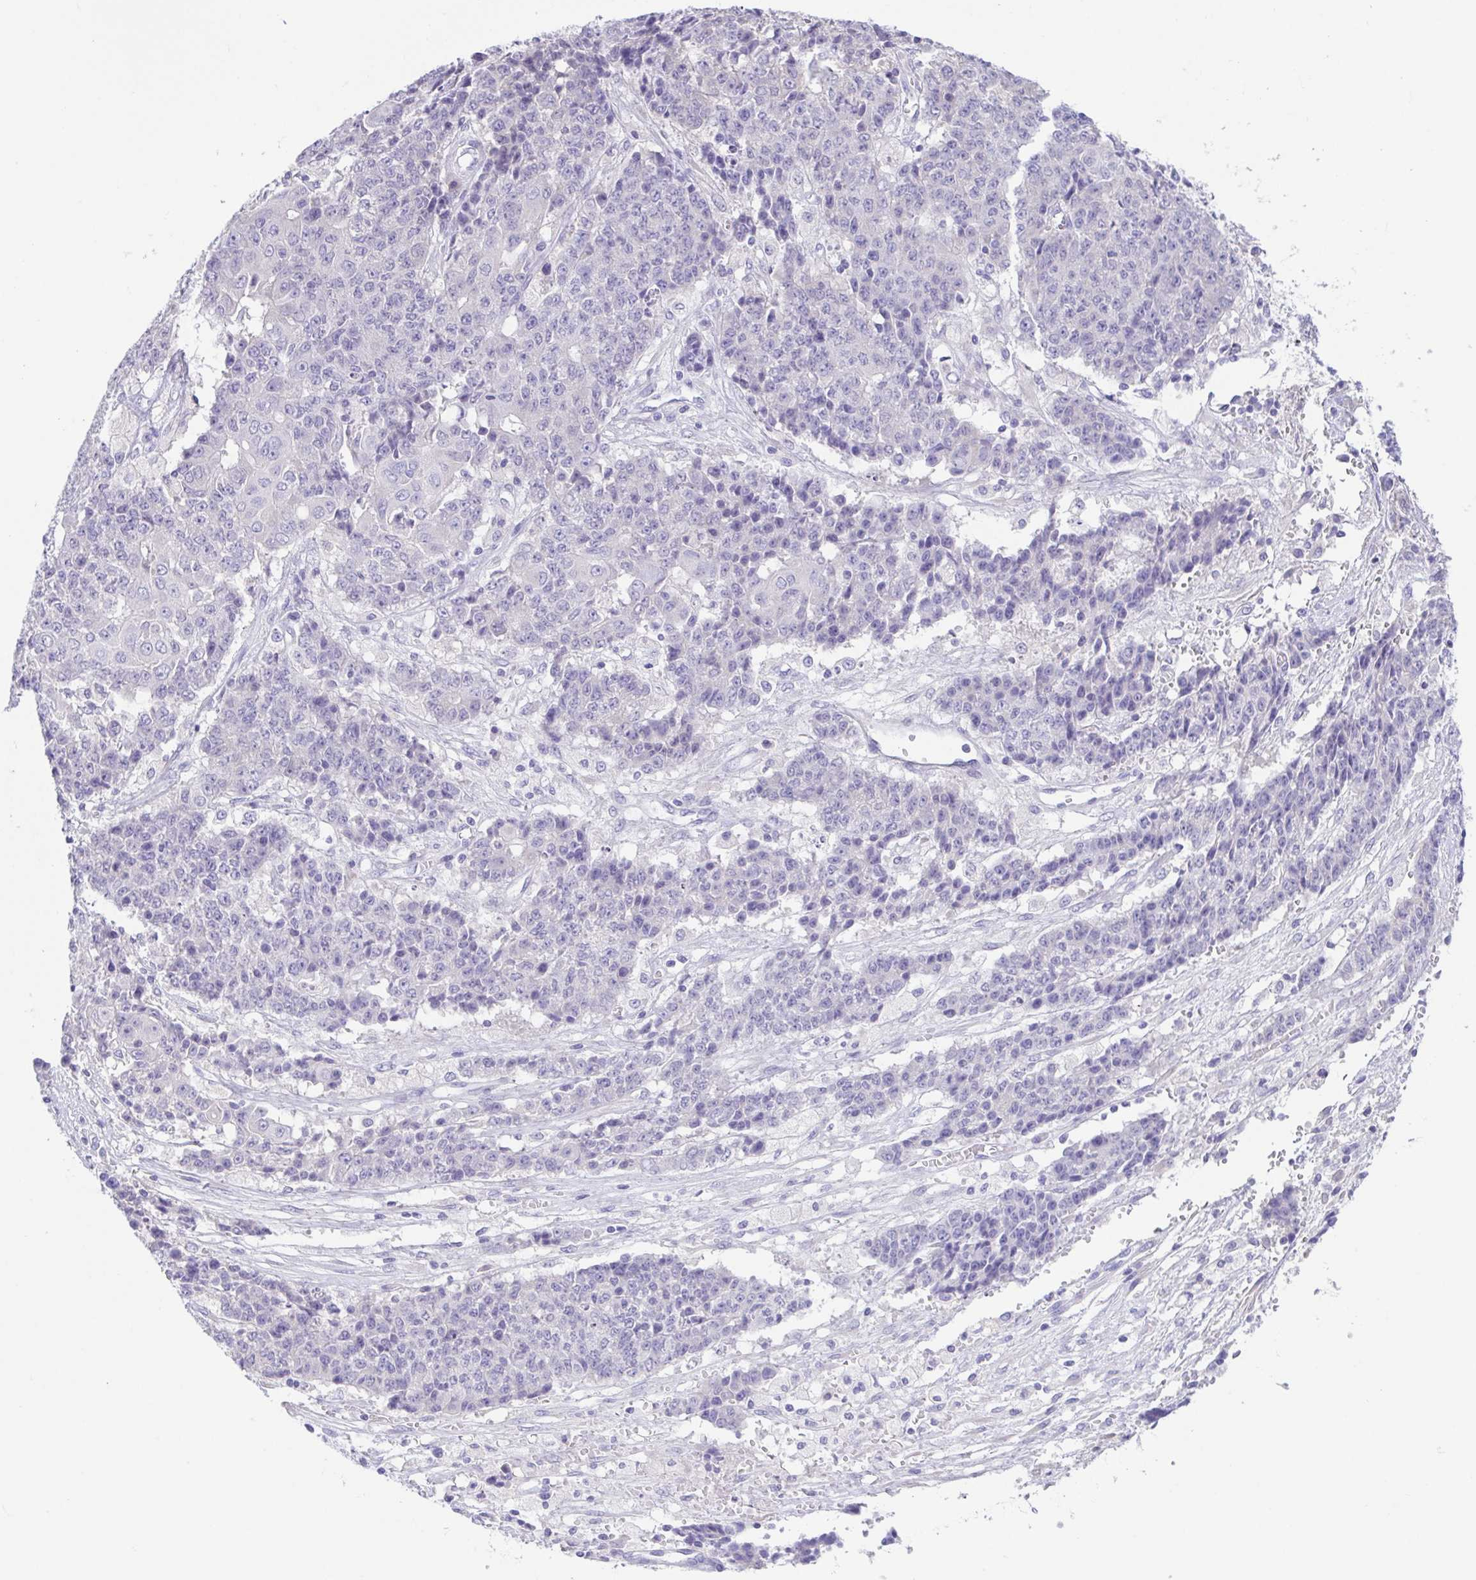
{"staining": {"intensity": "negative", "quantity": "none", "location": "none"}, "tissue": "ovarian cancer", "cell_type": "Tumor cells", "image_type": "cancer", "snomed": [{"axis": "morphology", "description": "Carcinoma, endometroid"}, {"axis": "topography", "description": "Ovary"}], "caption": "Immunohistochemical staining of ovarian endometroid carcinoma displays no significant positivity in tumor cells.", "gene": "A1BG", "patient": {"sex": "female", "age": 42}}